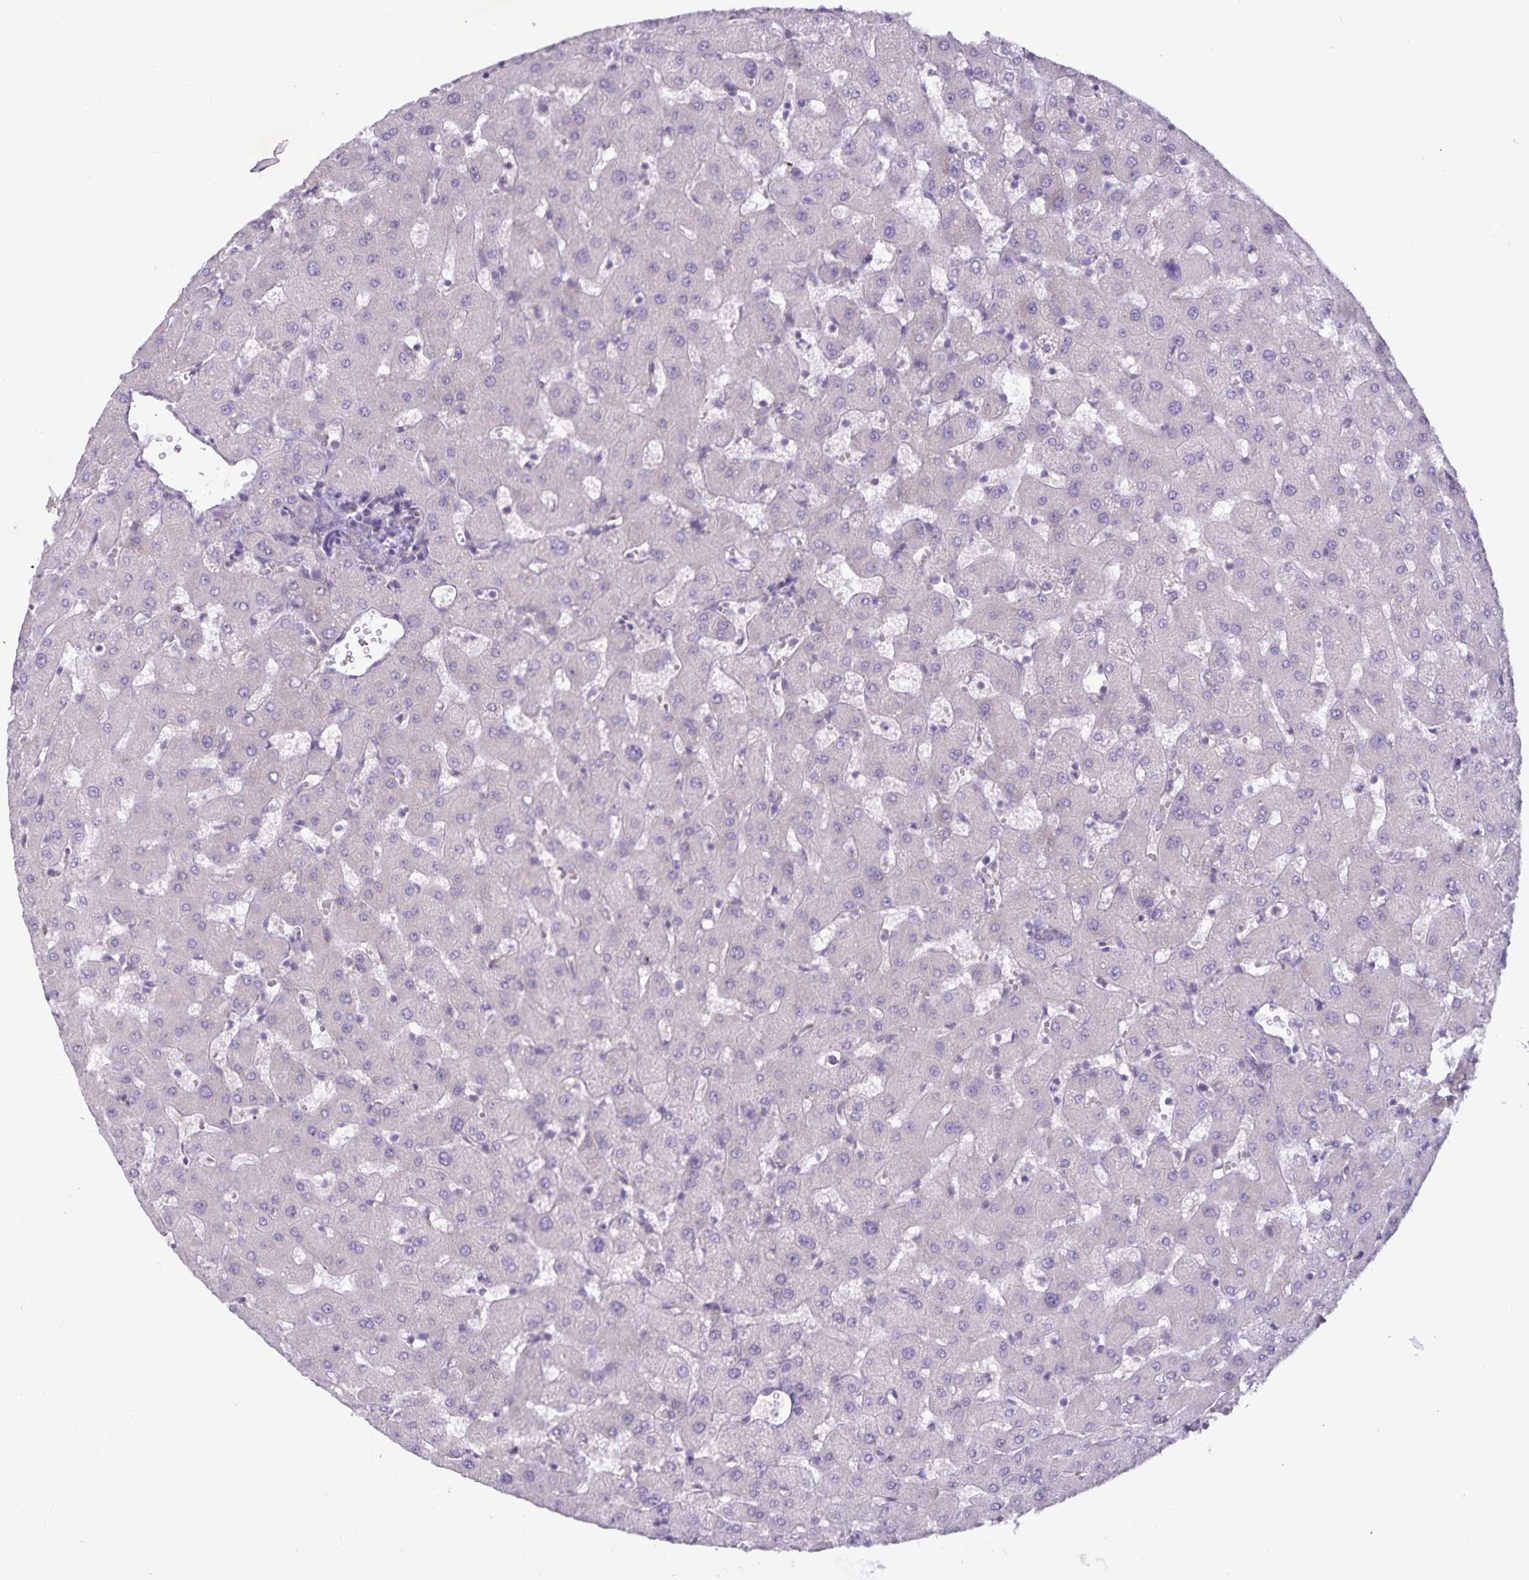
{"staining": {"intensity": "negative", "quantity": "none", "location": "none"}, "tissue": "liver", "cell_type": "Cholangiocytes", "image_type": "normal", "snomed": [{"axis": "morphology", "description": "Normal tissue, NOS"}, {"axis": "topography", "description": "Liver"}], "caption": "High power microscopy histopathology image of an immunohistochemistry (IHC) histopathology image of unremarkable liver, revealing no significant expression in cholangiocytes. The staining was performed using DAB (3,3'-diaminobenzidine) to visualize the protein expression in brown, while the nuclei were stained in blue with hematoxylin (Magnification: 20x).", "gene": "FAM120A", "patient": {"sex": "female", "age": 63}}